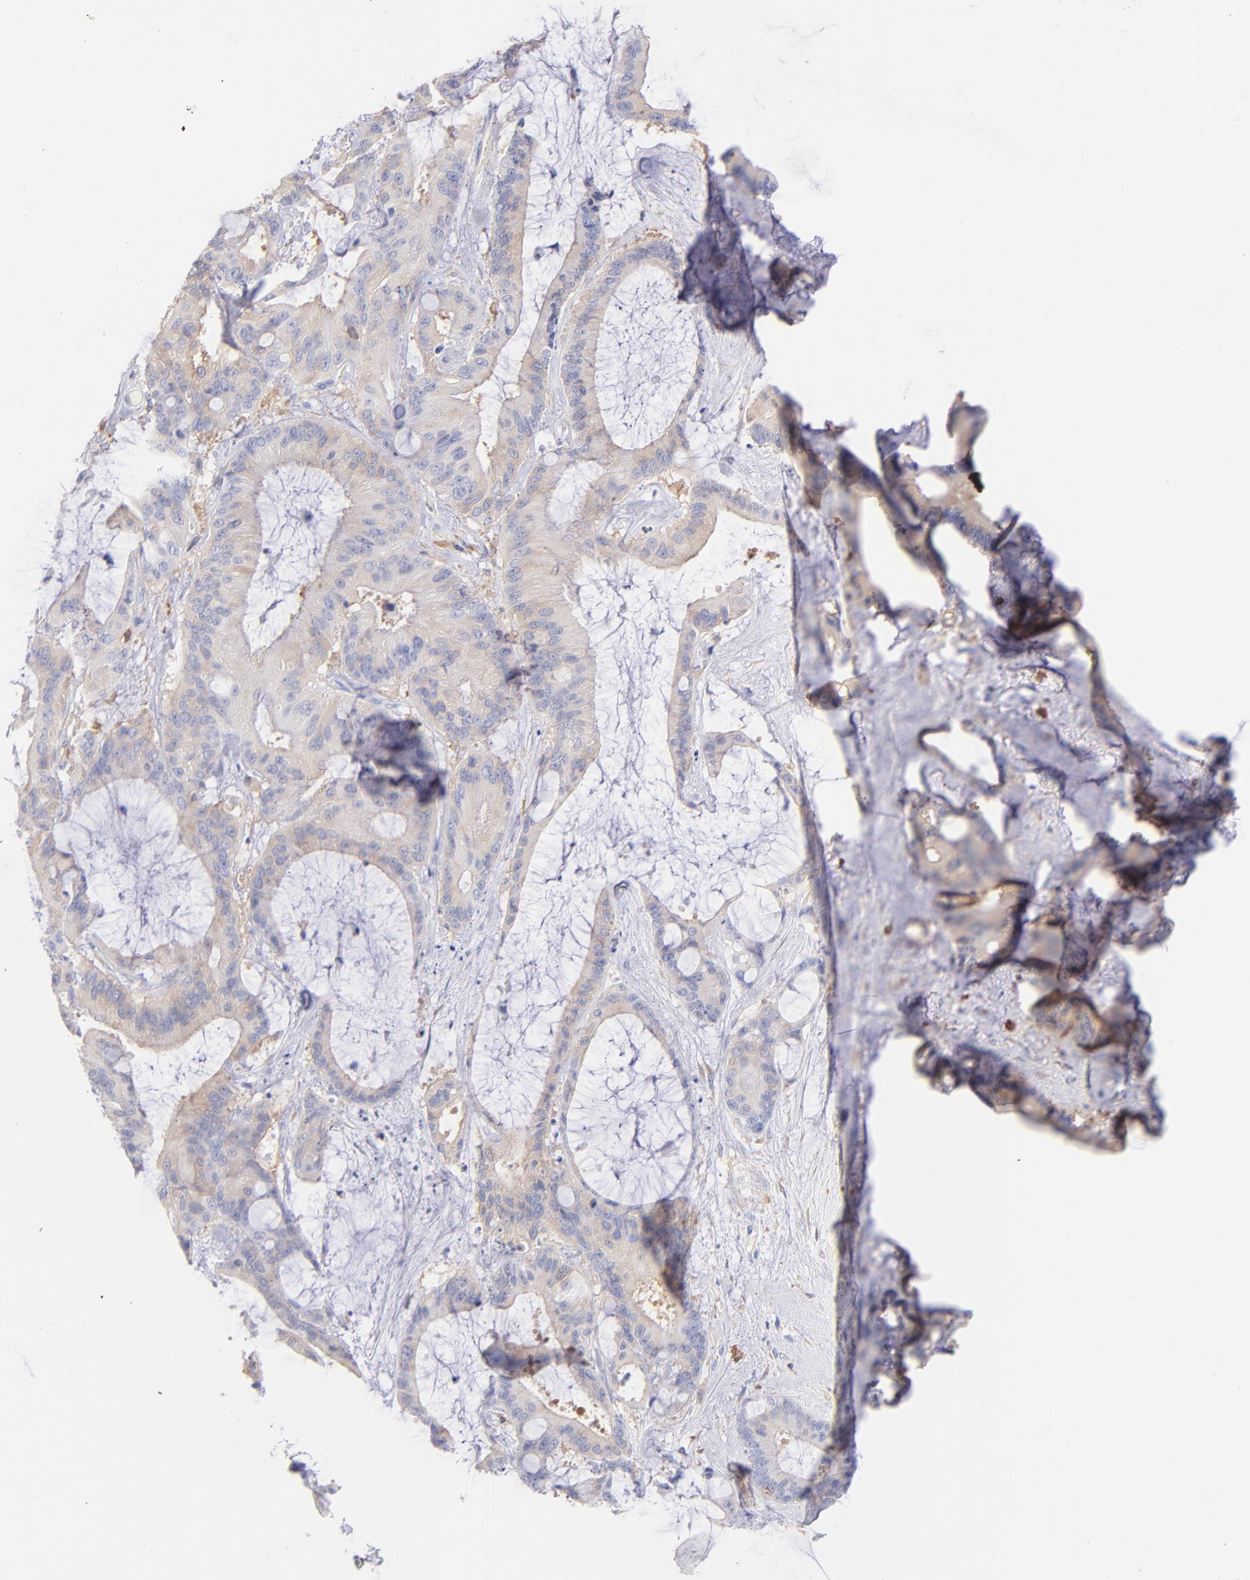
{"staining": {"intensity": "weak", "quantity": ">75%", "location": "cytoplasmic/membranous"}, "tissue": "liver cancer", "cell_type": "Tumor cells", "image_type": "cancer", "snomed": [{"axis": "morphology", "description": "Cholangiocarcinoma"}, {"axis": "topography", "description": "Liver"}], "caption": "Human liver cancer (cholangiocarcinoma) stained for a protein (brown) displays weak cytoplasmic/membranous positive positivity in approximately >75% of tumor cells.", "gene": "PRKCA", "patient": {"sex": "female", "age": 73}}